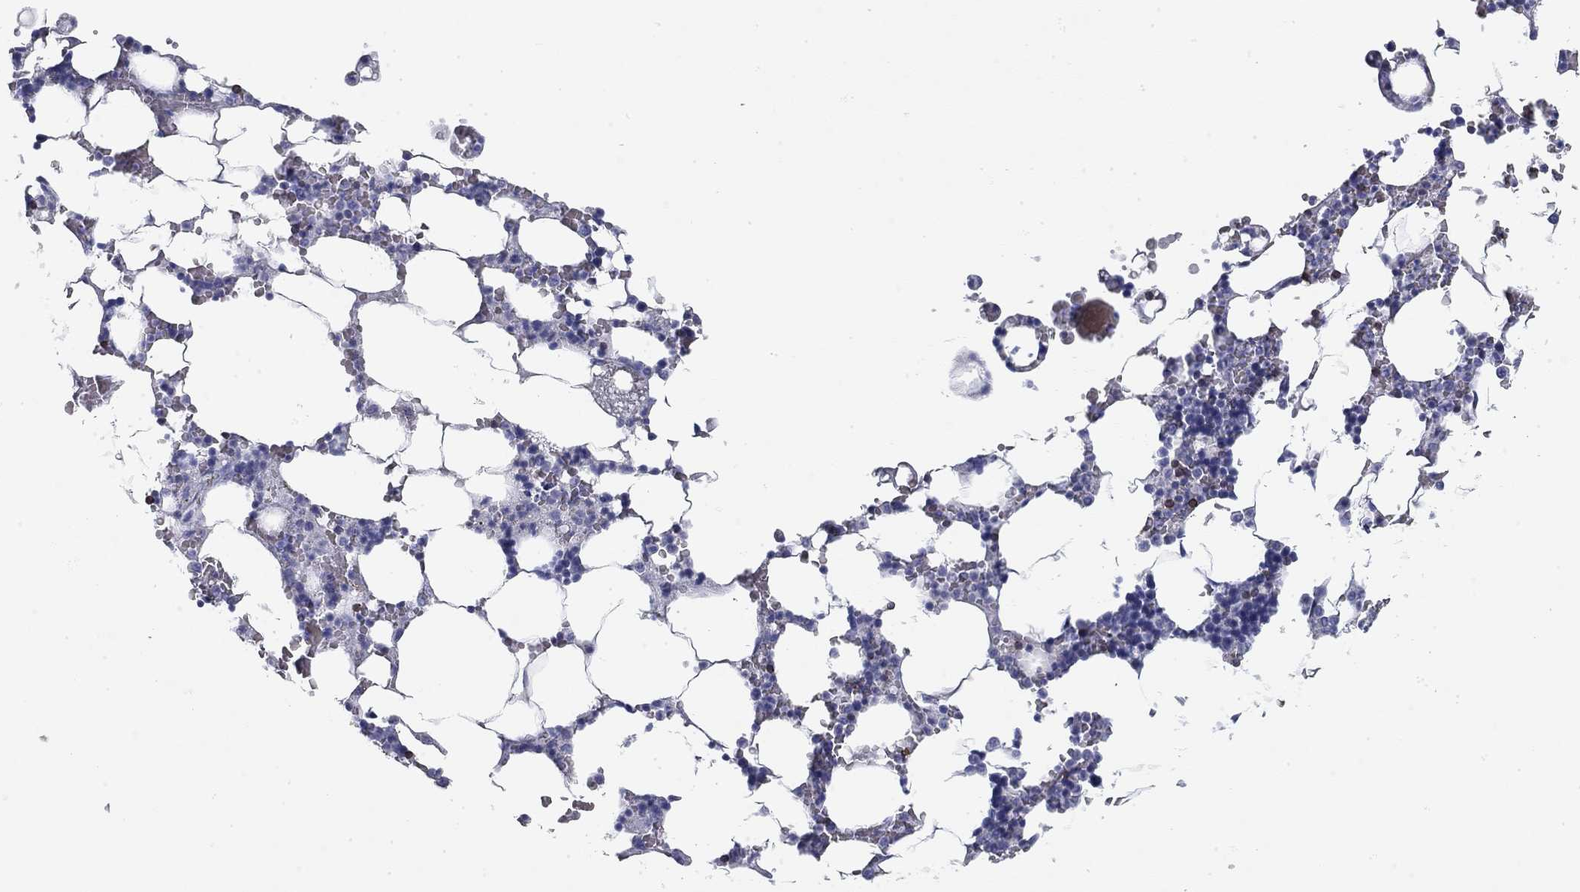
{"staining": {"intensity": "negative", "quantity": "none", "location": "none"}, "tissue": "bone marrow", "cell_type": "Hematopoietic cells", "image_type": "normal", "snomed": [{"axis": "morphology", "description": "Normal tissue, NOS"}, {"axis": "topography", "description": "Bone marrow"}], "caption": "High power microscopy micrograph of an immunohistochemistry image of unremarkable bone marrow, revealing no significant positivity in hematopoietic cells.", "gene": "CD79B", "patient": {"sex": "male", "age": 51}}